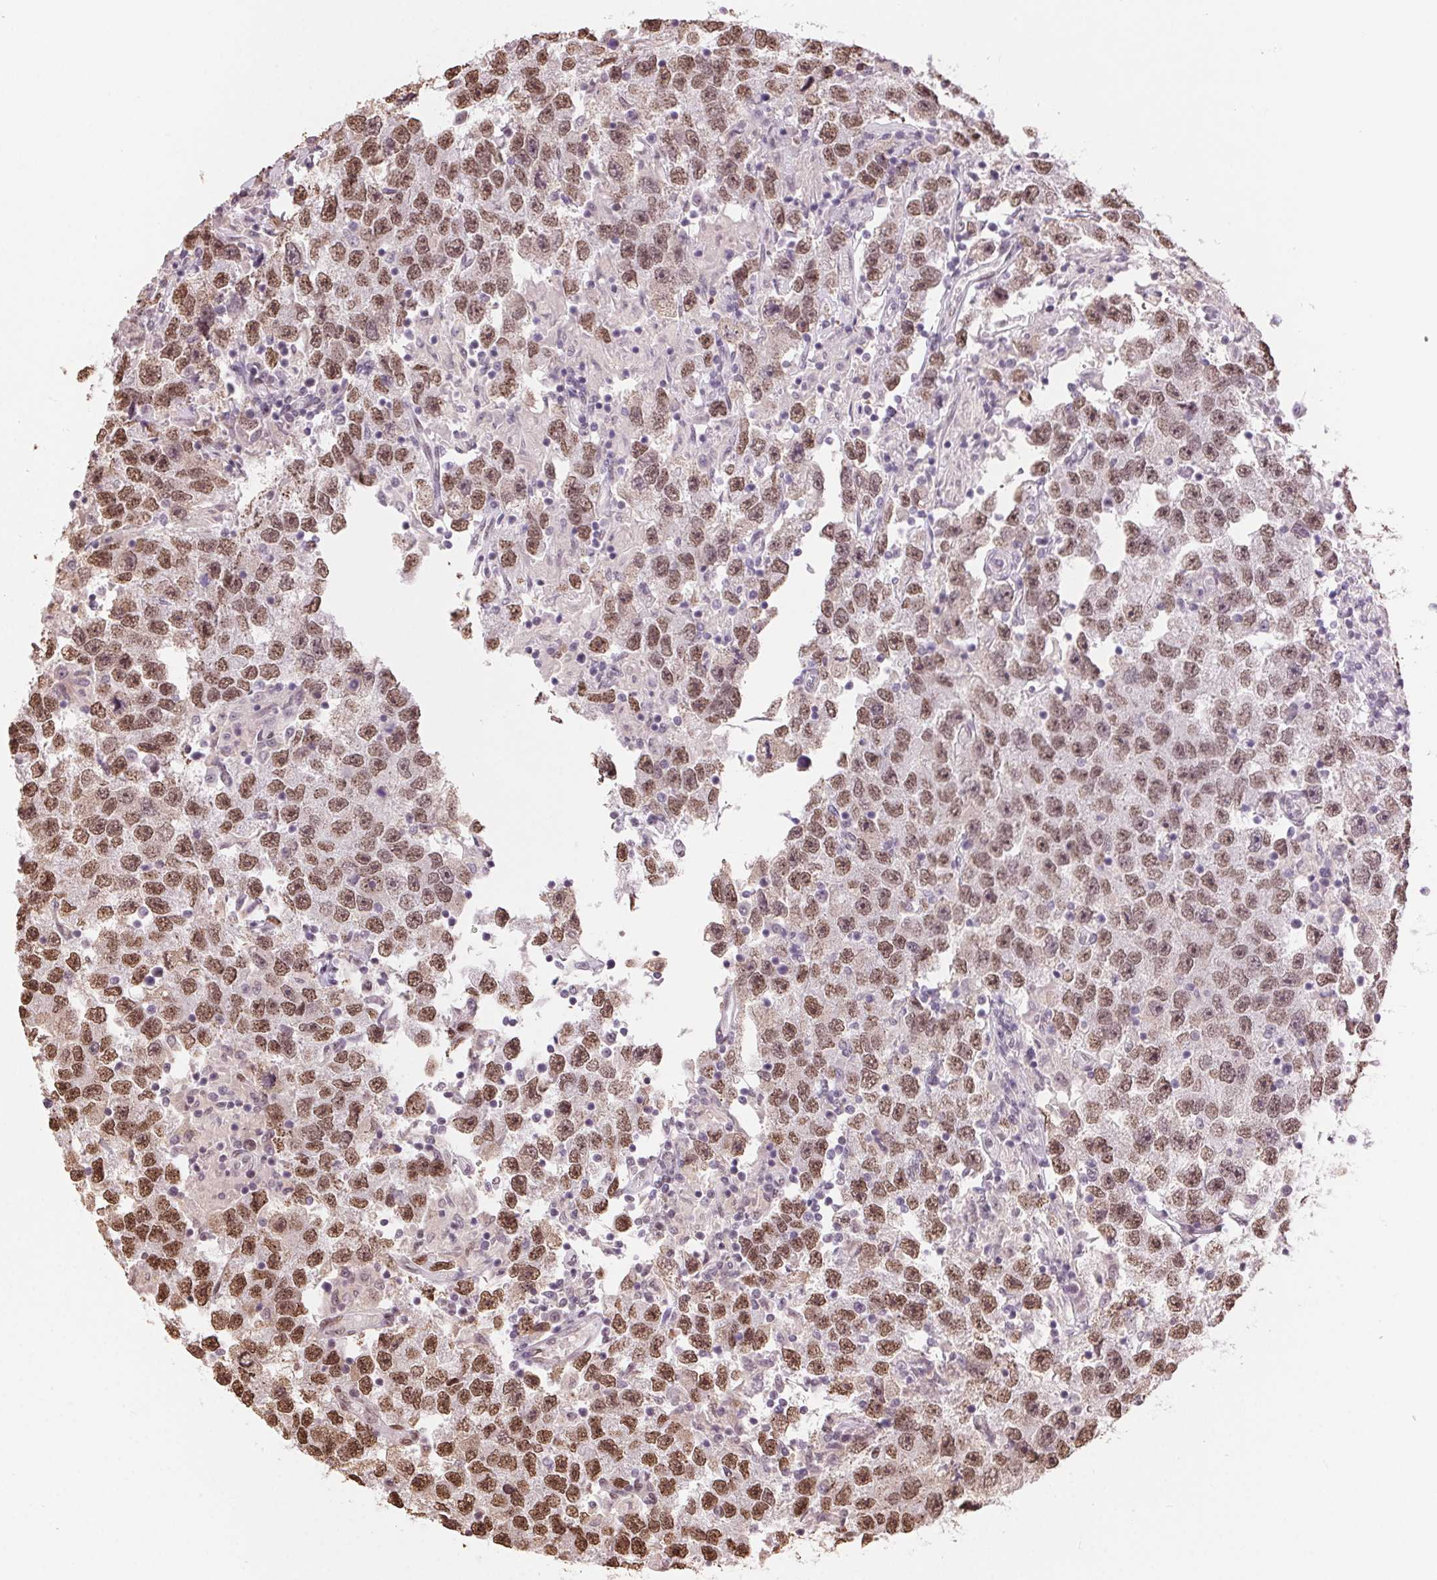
{"staining": {"intensity": "moderate", "quantity": ">75%", "location": "nuclear"}, "tissue": "testis cancer", "cell_type": "Tumor cells", "image_type": "cancer", "snomed": [{"axis": "morphology", "description": "Seminoma, NOS"}, {"axis": "topography", "description": "Testis"}], "caption": "Moderate nuclear protein staining is present in about >75% of tumor cells in testis seminoma. Using DAB (brown) and hematoxylin (blue) stains, captured at high magnification using brightfield microscopy.", "gene": "RAD23A", "patient": {"sex": "male", "age": 26}}